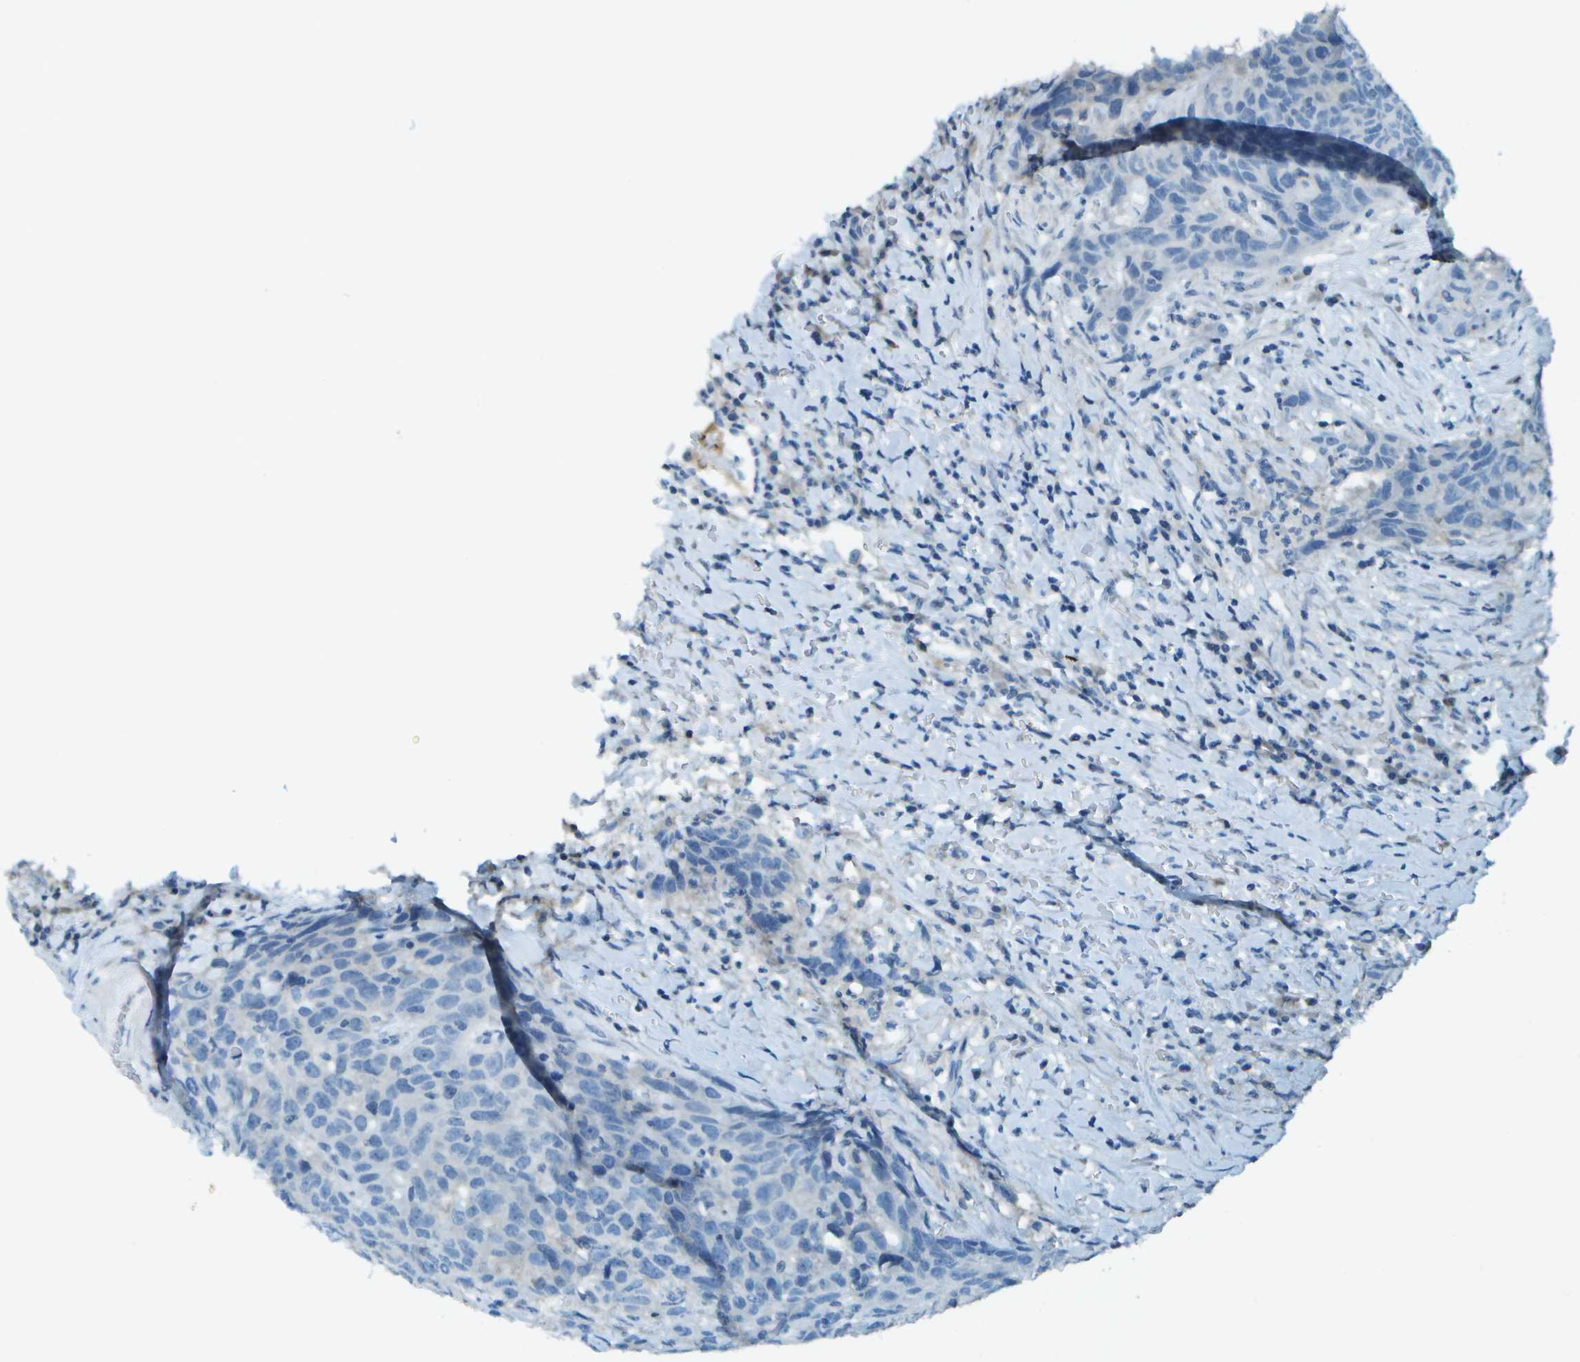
{"staining": {"intensity": "negative", "quantity": "none", "location": "none"}, "tissue": "head and neck cancer", "cell_type": "Tumor cells", "image_type": "cancer", "snomed": [{"axis": "morphology", "description": "Squamous cell carcinoma, NOS"}, {"axis": "topography", "description": "Head-Neck"}], "caption": "Head and neck cancer (squamous cell carcinoma) was stained to show a protein in brown. There is no significant expression in tumor cells.", "gene": "LGI2", "patient": {"sex": "male", "age": 66}}